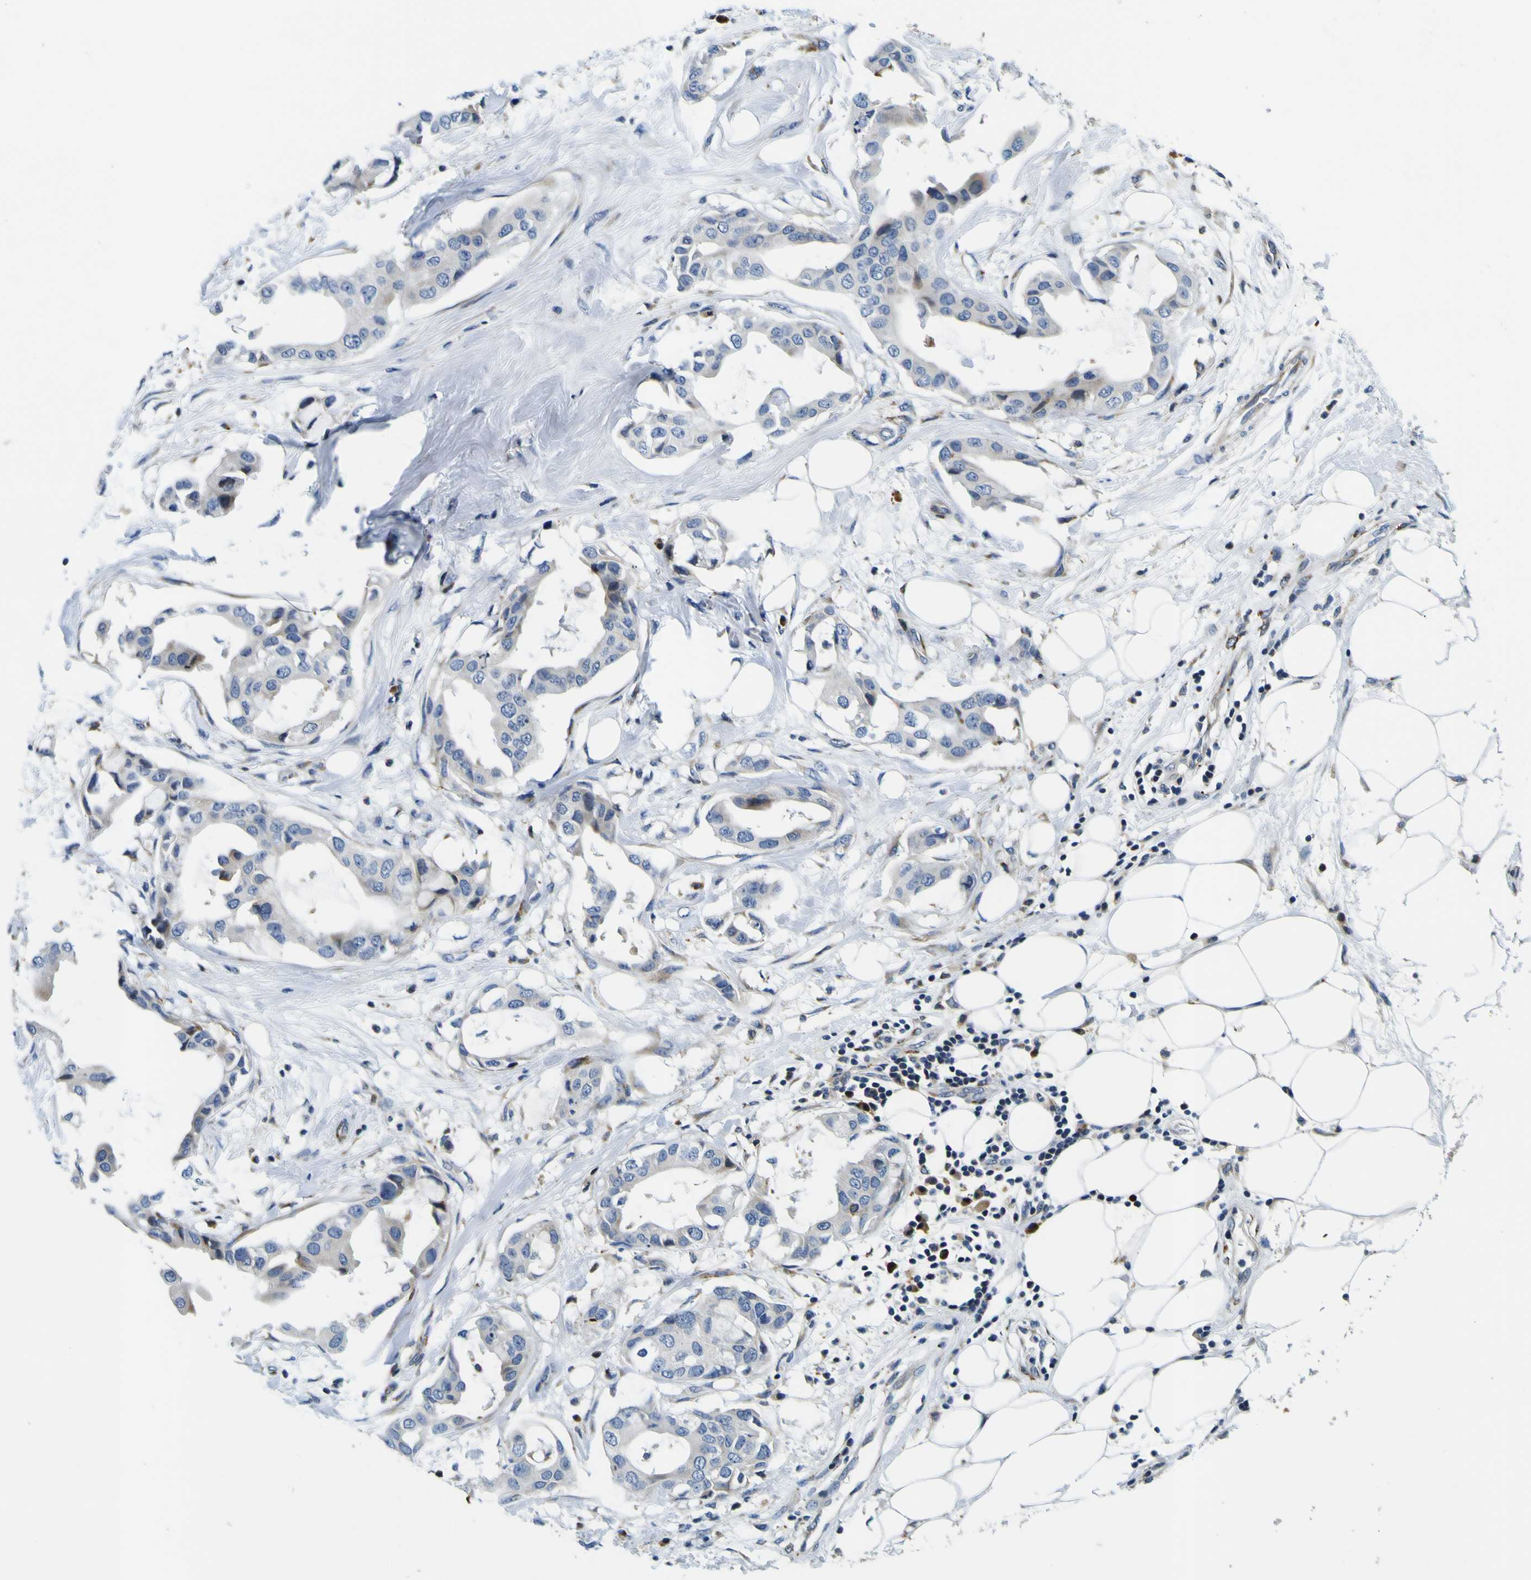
{"staining": {"intensity": "weak", "quantity": "25%-75%", "location": "cytoplasmic/membranous"}, "tissue": "breast cancer", "cell_type": "Tumor cells", "image_type": "cancer", "snomed": [{"axis": "morphology", "description": "Duct carcinoma"}, {"axis": "topography", "description": "Breast"}], "caption": "Immunohistochemistry (IHC) of human breast cancer shows low levels of weak cytoplasmic/membranous expression in about 25%-75% of tumor cells. Nuclei are stained in blue.", "gene": "NLRP3", "patient": {"sex": "female", "age": 40}}